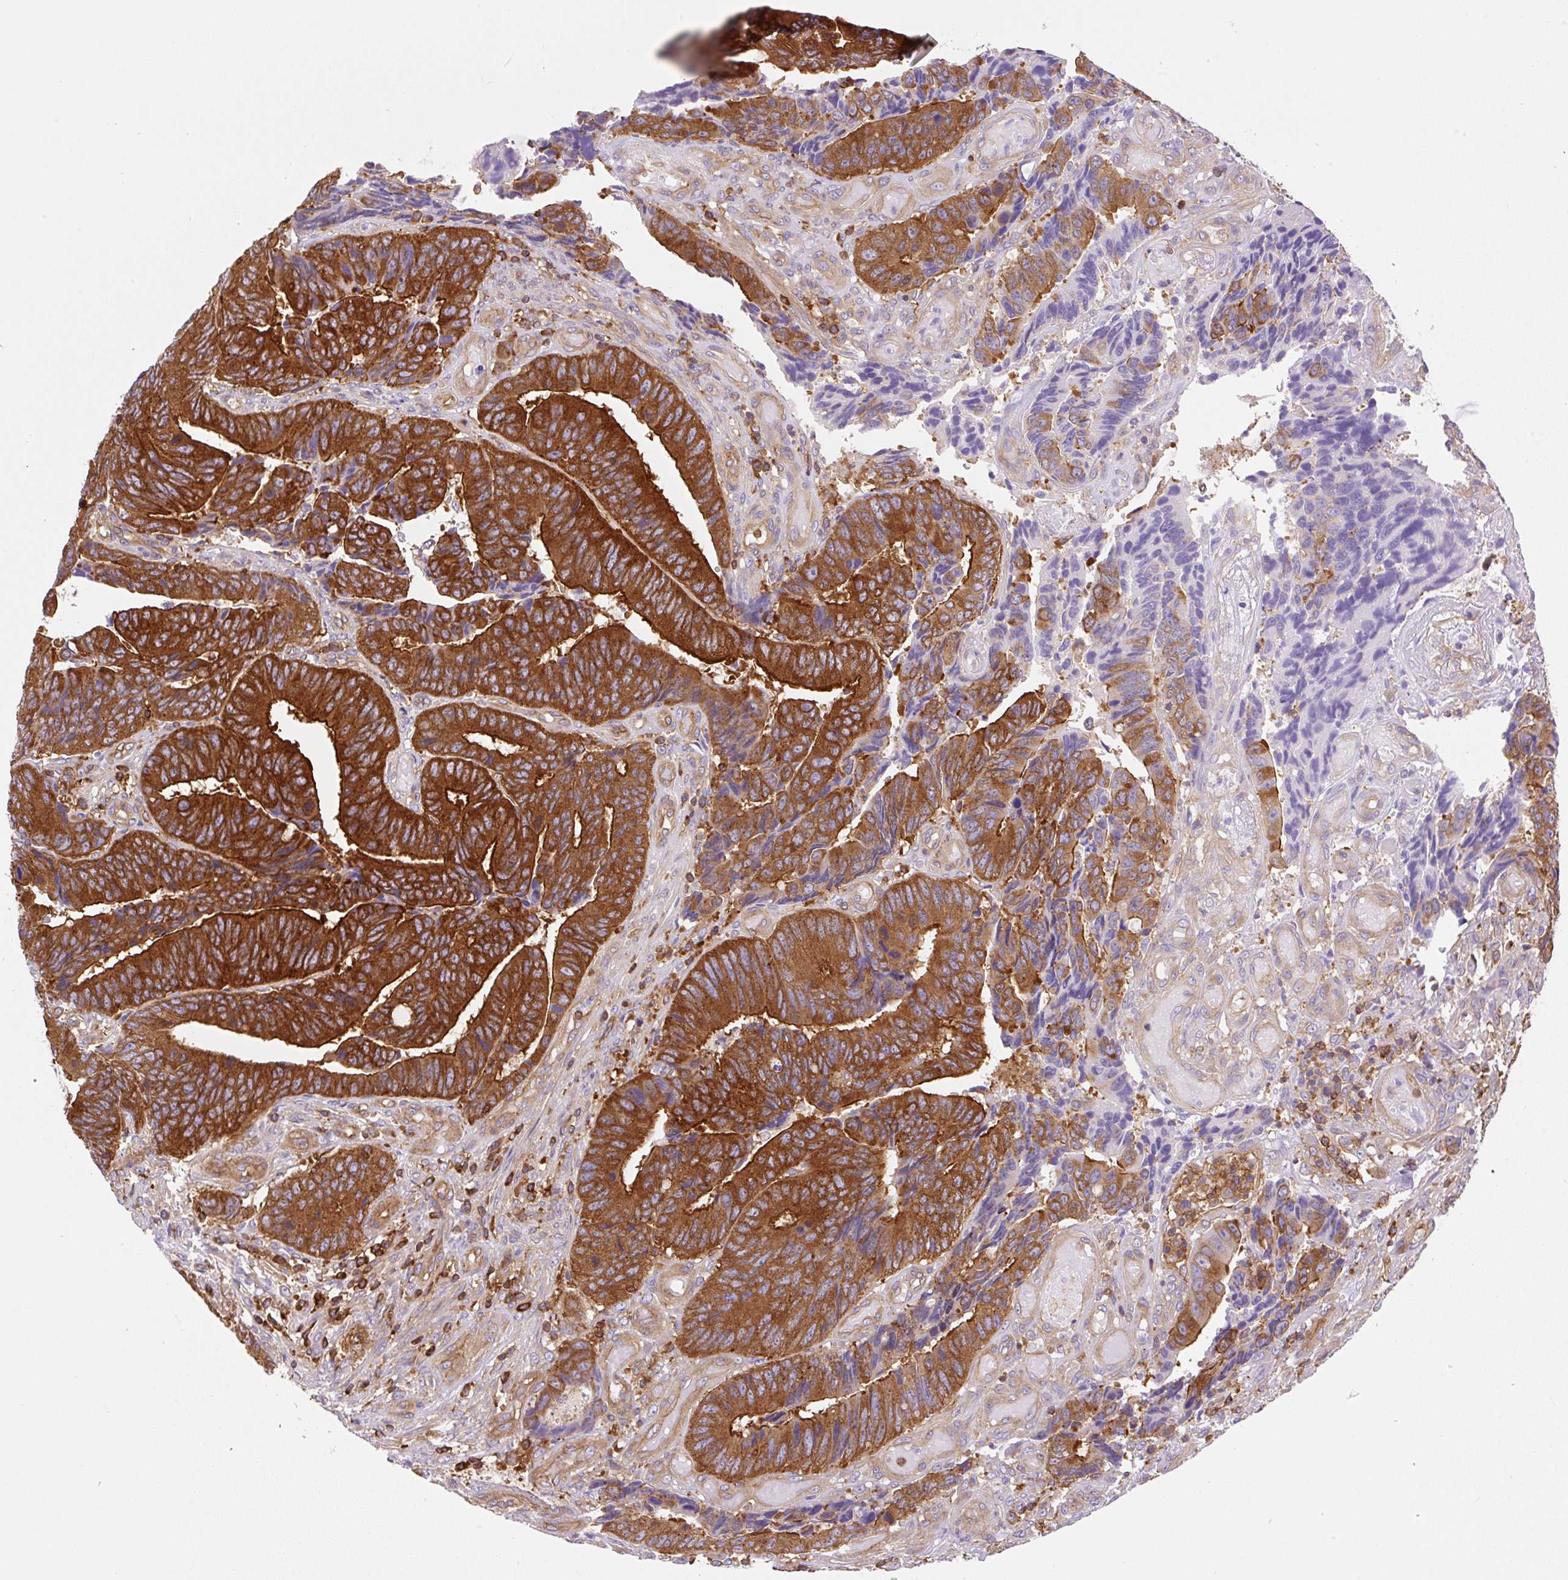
{"staining": {"intensity": "strong", "quantity": ">75%", "location": "cytoplasmic/membranous"}, "tissue": "colorectal cancer", "cell_type": "Tumor cells", "image_type": "cancer", "snomed": [{"axis": "morphology", "description": "Adenocarcinoma, NOS"}, {"axis": "topography", "description": "Colon"}], "caption": "Immunohistochemistry (IHC) (DAB (3,3'-diaminobenzidine)) staining of colorectal adenocarcinoma demonstrates strong cytoplasmic/membranous protein expression in about >75% of tumor cells. Ihc stains the protein of interest in brown and the nuclei are stained blue.", "gene": "DNM2", "patient": {"sex": "male", "age": 87}}